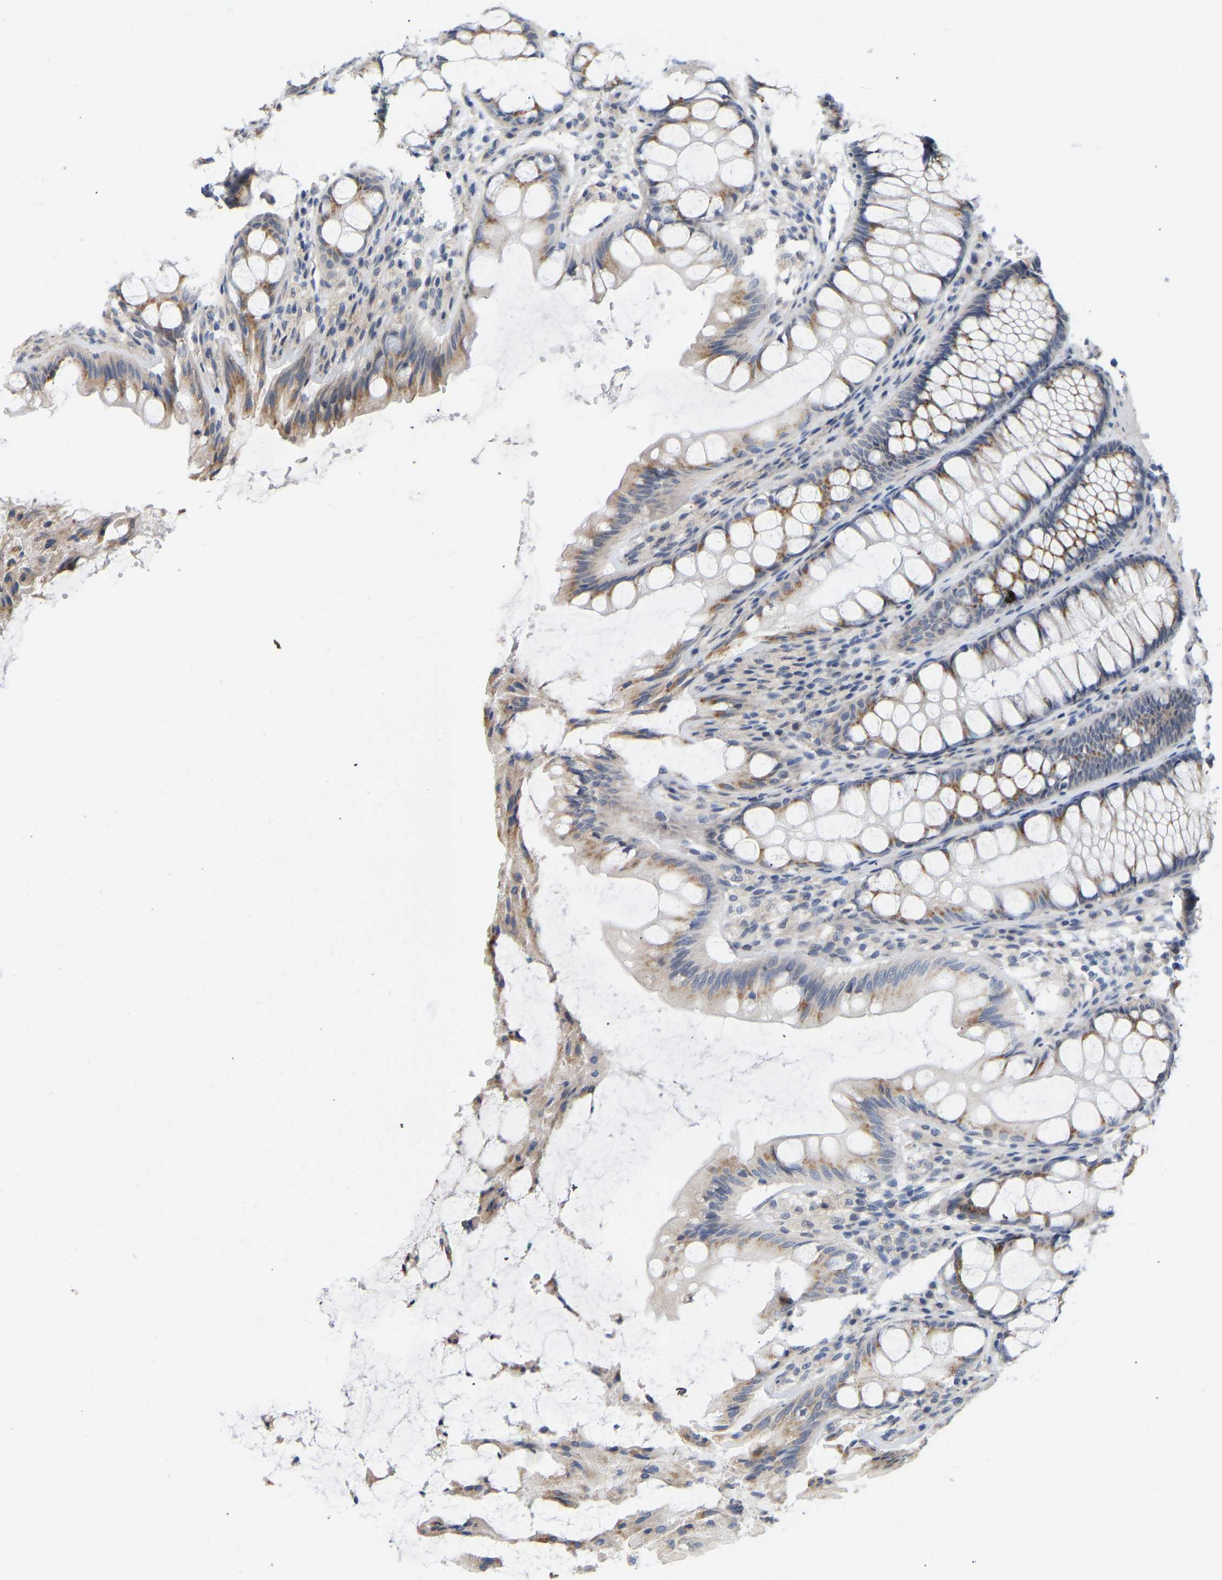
{"staining": {"intensity": "weak", "quantity": ">75%", "location": "cytoplasmic/membranous"}, "tissue": "colon", "cell_type": "Endothelial cells", "image_type": "normal", "snomed": [{"axis": "morphology", "description": "Normal tissue, NOS"}, {"axis": "topography", "description": "Colon"}], "caption": "Protein expression analysis of unremarkable human colon reveals weak cytoplasmic/membranous positivity in about >75% of endothelial cells.", "gene": "BEND3", "patient": {"sex": "male", "age": 47}}